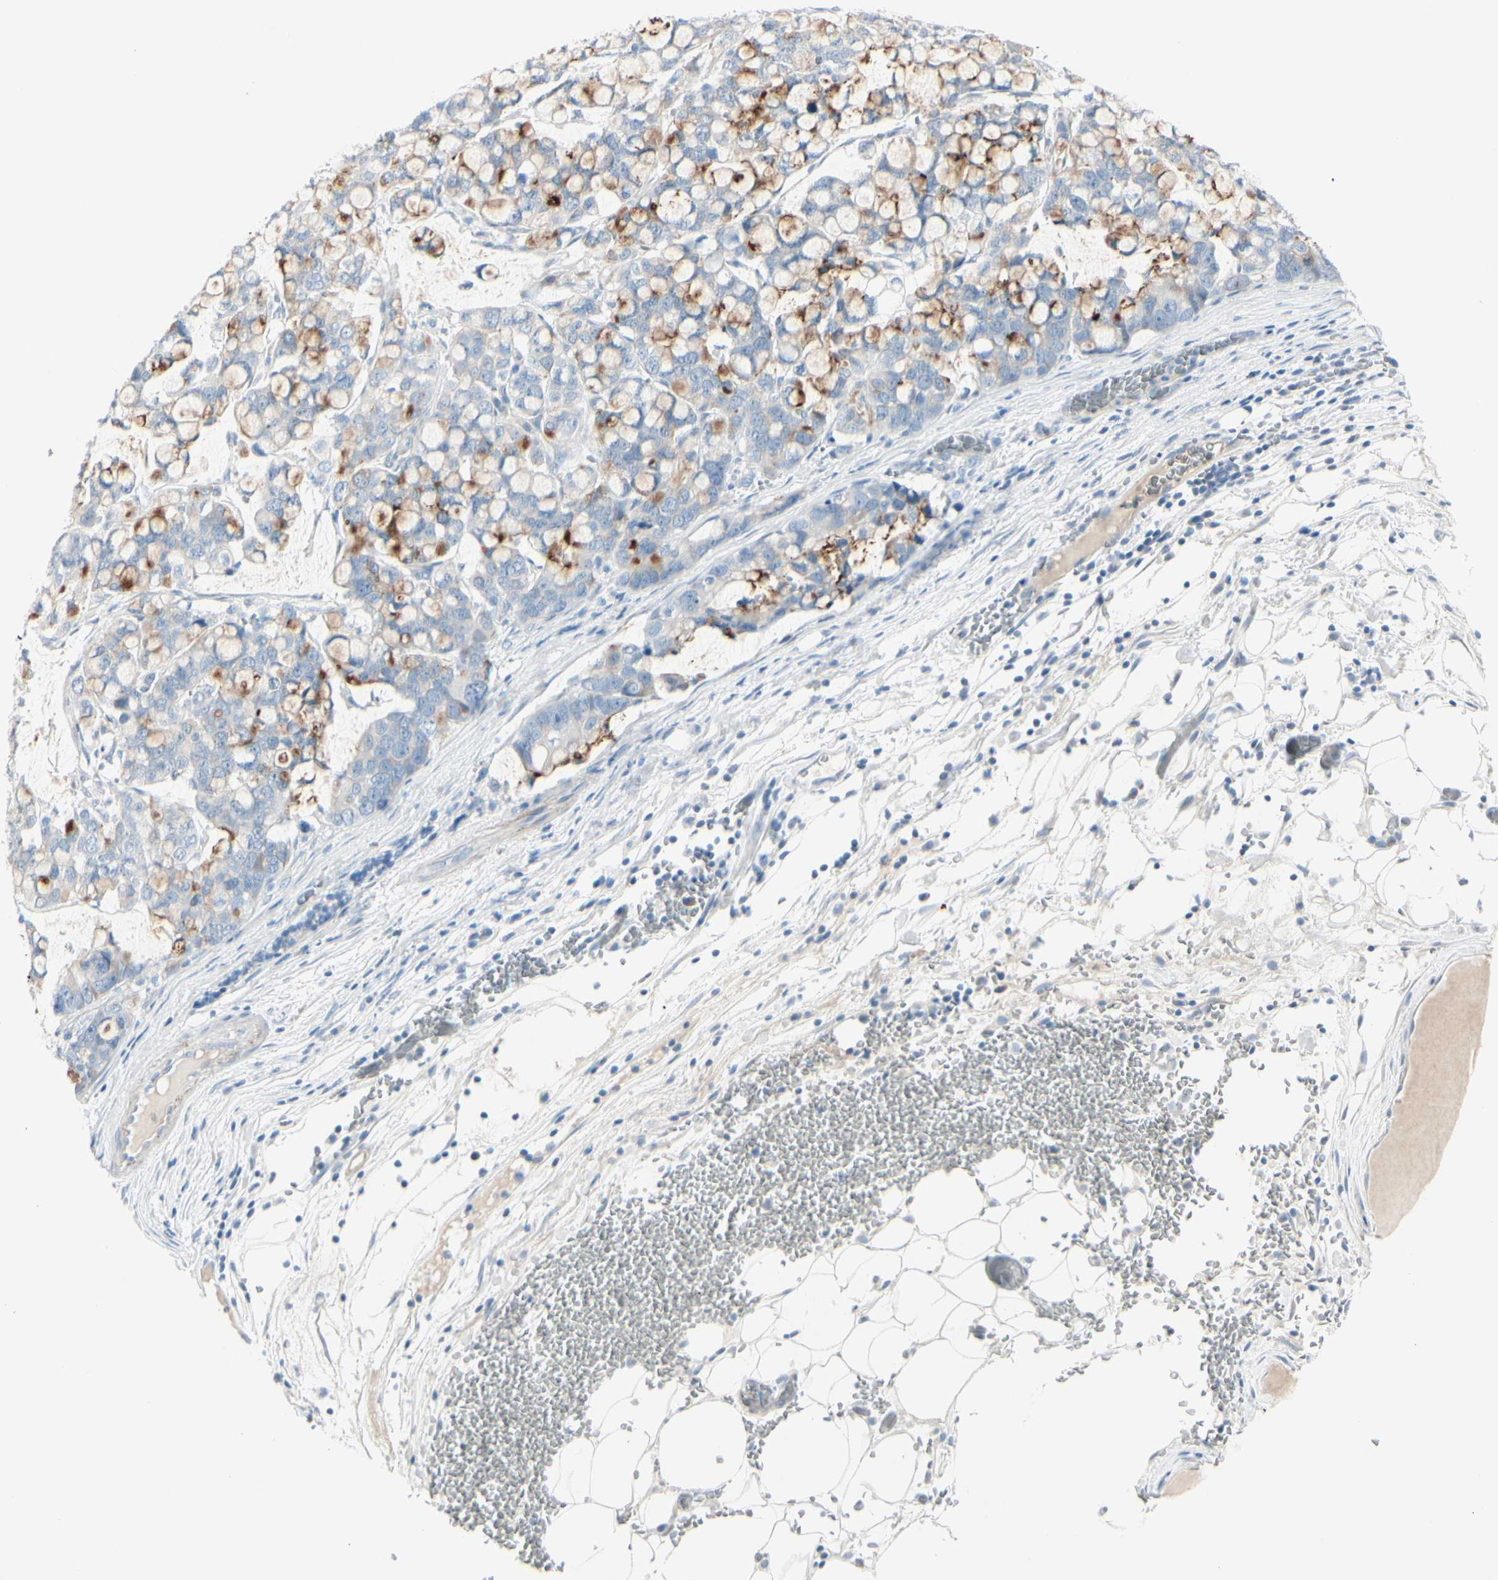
{"staining": {"intensity": "moderate", "quantity": "25%-75%", "location": "cytoplasmic/membranous"}, "tissue": "stomach cancer", "cell_type": "Tumor cells", "image_type": "cancer", "snomed": [{"axis": "morphology", "description": "Adenocarcinoma, NOS"}, {"axis": "topography", "description": "Stomach, lower"}], "caption": "IHC micrograph of neoplastic tissue: adenocarcinoma (stomach) stained using immunohistochemistry (IHC) demonstrates medium levels of moderate protein expression localized specifically in the cytoplasmic/membranous of tumor cells, appearing as a cytoplasmic/membranous brown color.", "gene": "CDHR5", "patient": {"sex": "male", "age": 84}}